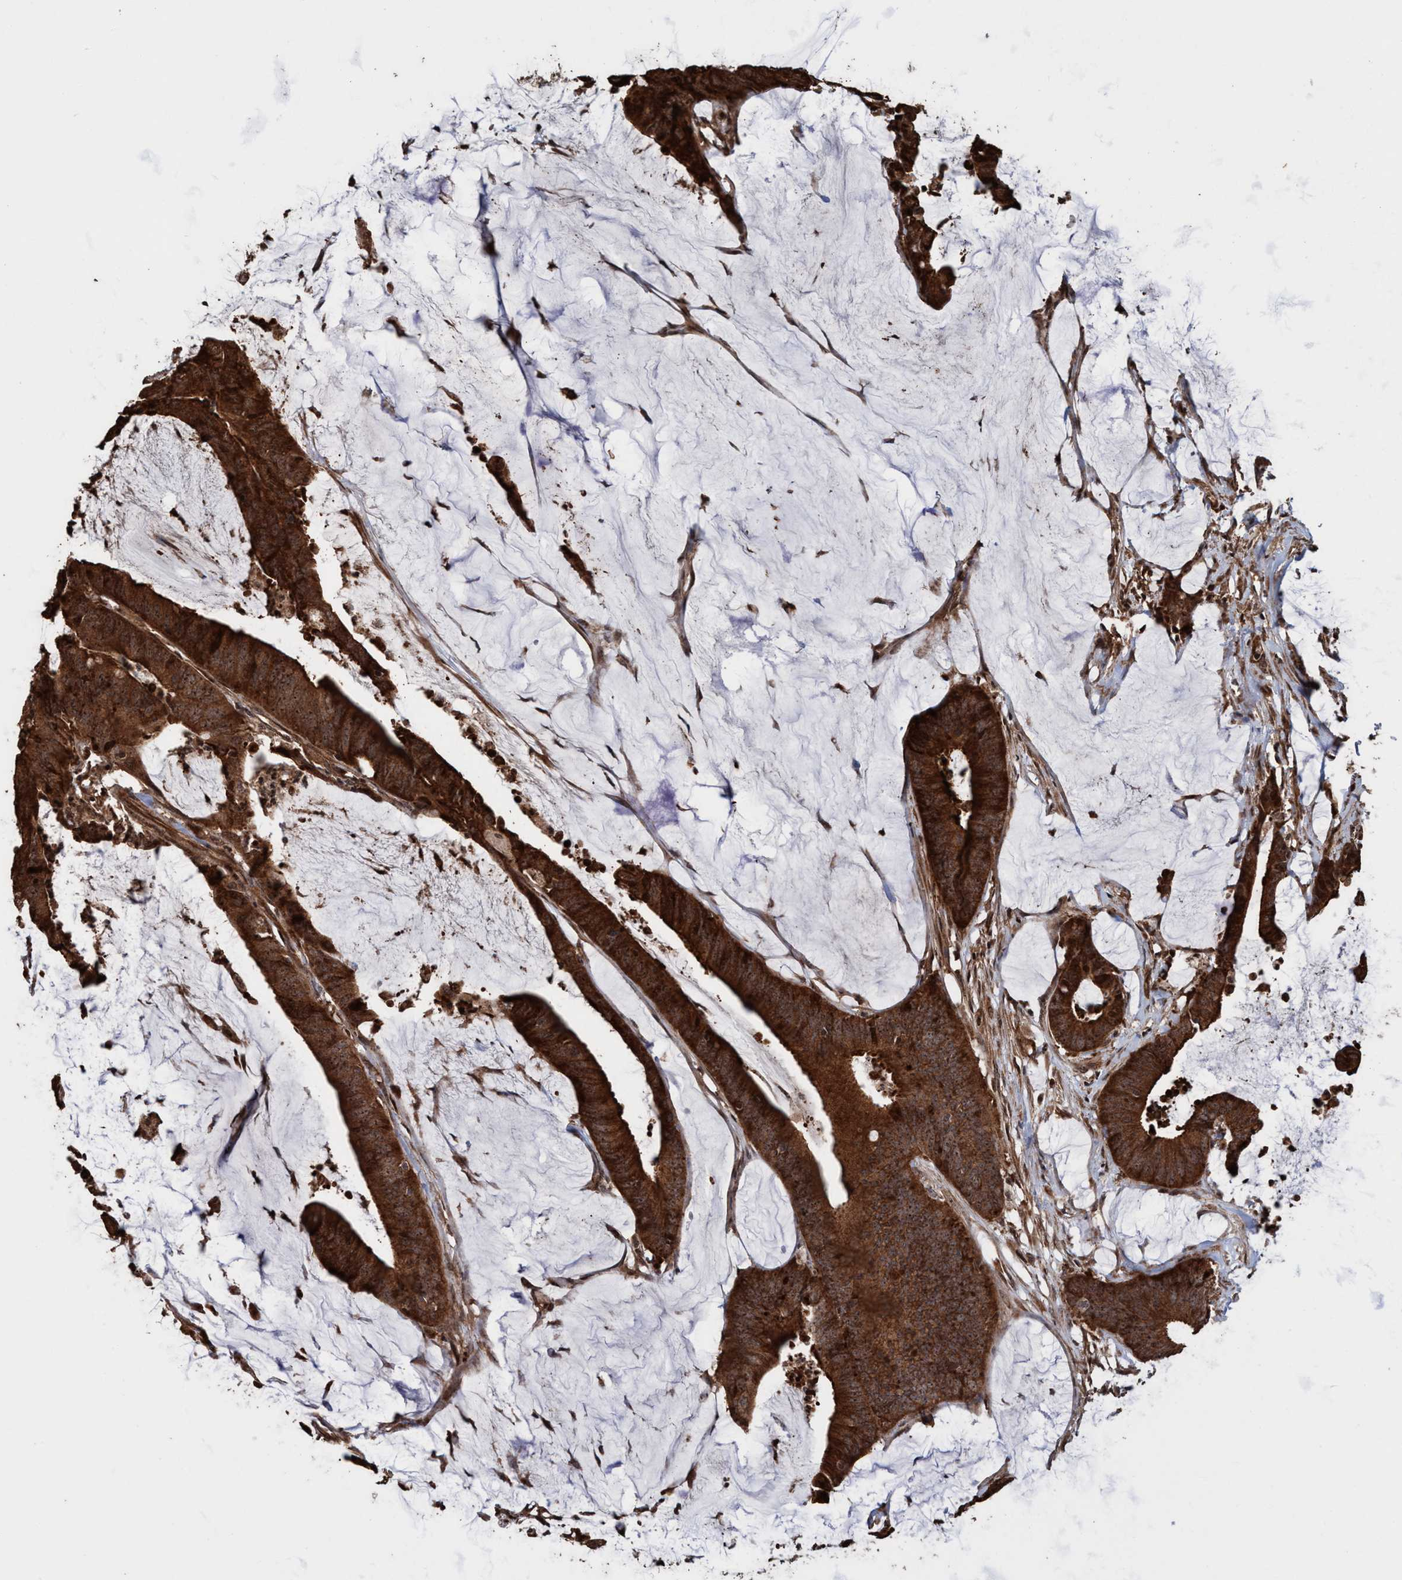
{"staining": {"intensity": "strong", "quantity": ">75%", "location": "cytoplasmic/membranous,nuclear"}, "tissue": "colorectal cancer", "cell_type": "Tumor cells", "image_type": "cancer", "snomed": [{"axis": "morphology", "description": "Adenocarcinoma, NOS"}, {"axis": "topography", "description": "Rectum"}], "caption": "Strong cytoplasmic/membranous and nuclear positivity is identified in about >75% of tumor cells in colorectal cancer (adenocarcinoma).", "gene": "TRPC7", "patient": {"sex": "female", "age": 66}}